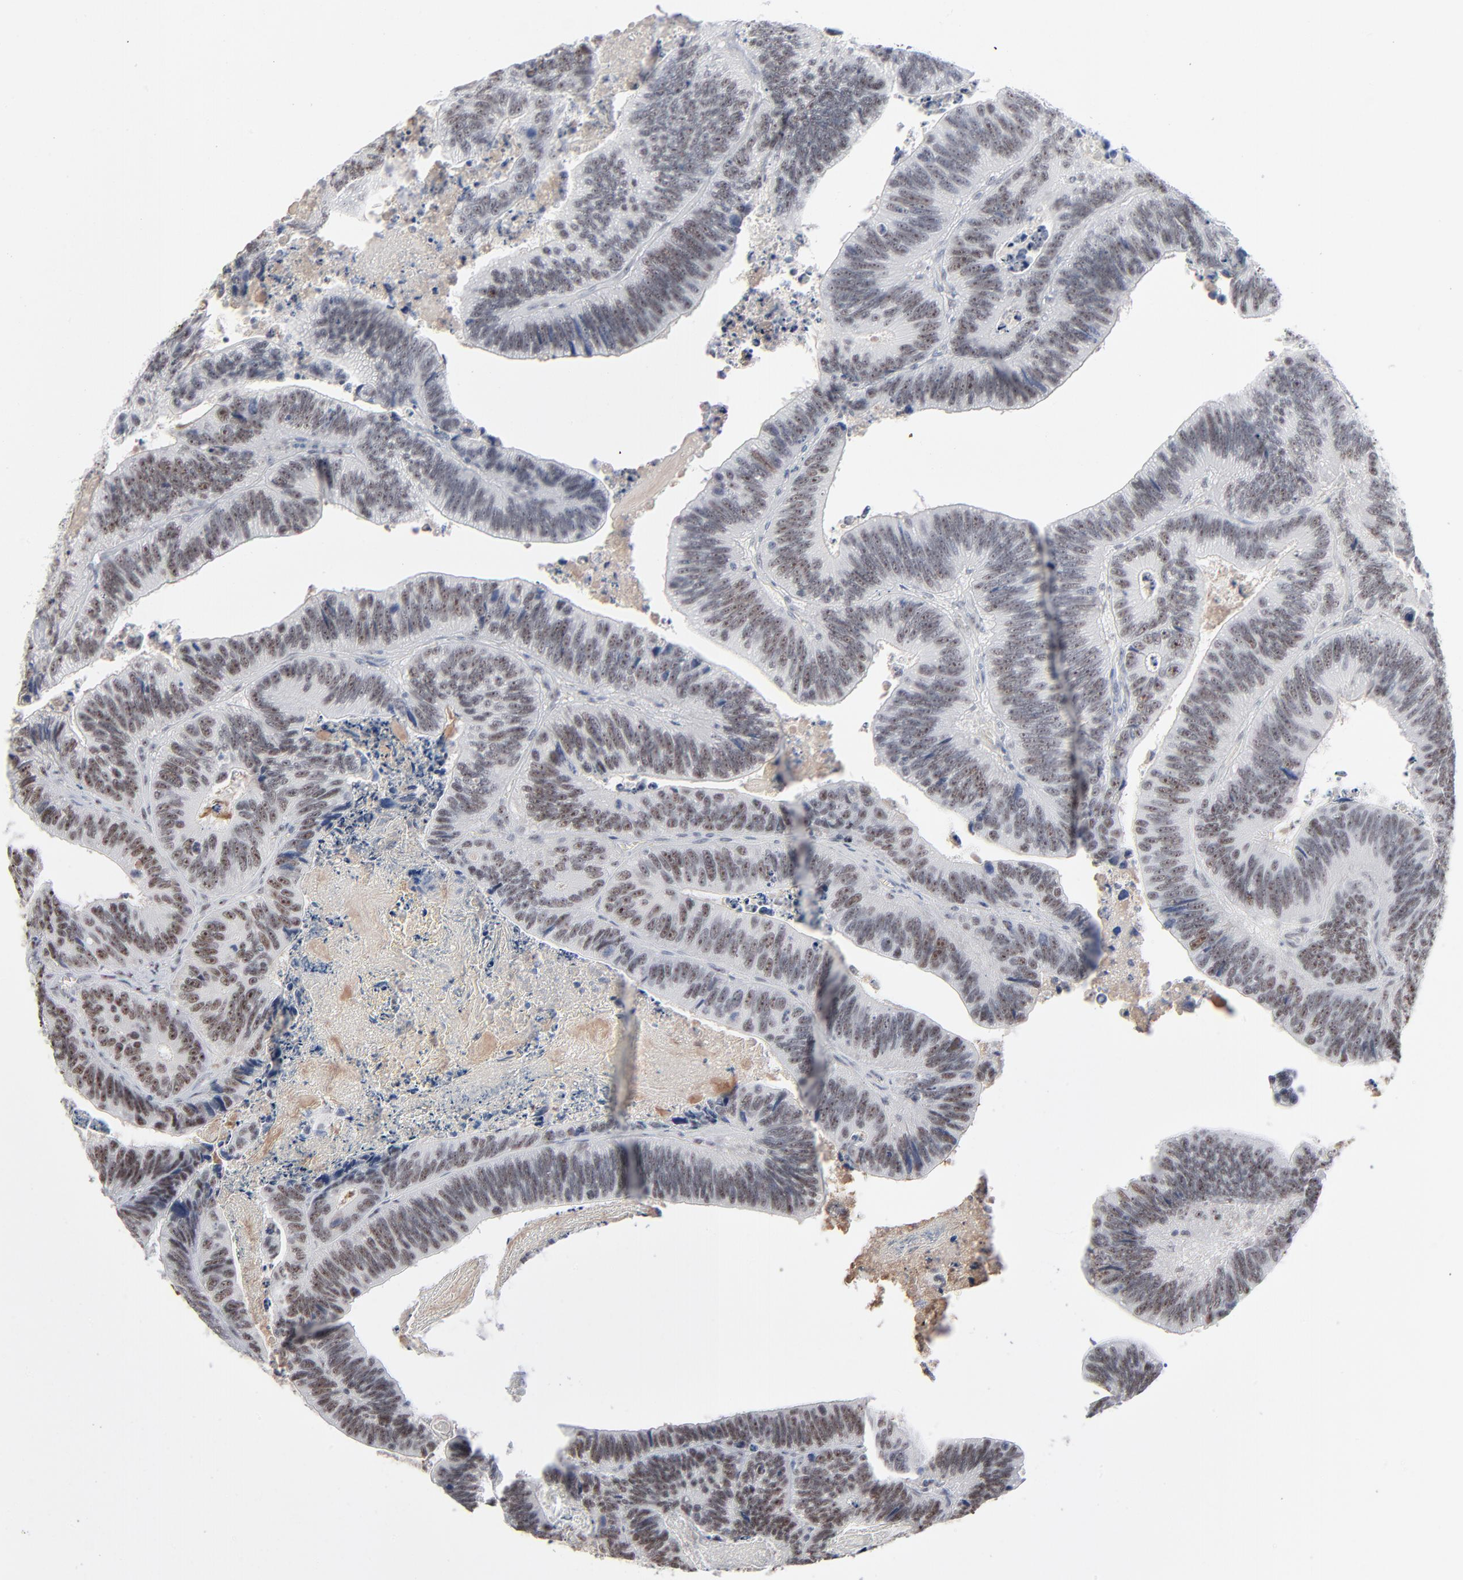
{"staining": {"intensity": "weak", "quantity": "25%-75%", "location": "nuclear"}, "tissue": "colorectal cancer", "cell_type": "Tumor cells", "image_type": "cancer", "snomed": [{"axis": "morphology", "description": "Adenocarcinoma, NOS"}, {"axis": "topography", "description": "Colon"}], "caption": "Immunohistochemical staining of colorectal cancer (adenocarcinoma) shows weak nuclear protein positivity in approximately 25%-75% of tumor cells. (Stains: DAB in brown, nuclei in blue, Microscopy: brightfield microscopy at high magnification).", "gene": "MPHOSPH6", "patient": {"sex": "male", "age": 72}}